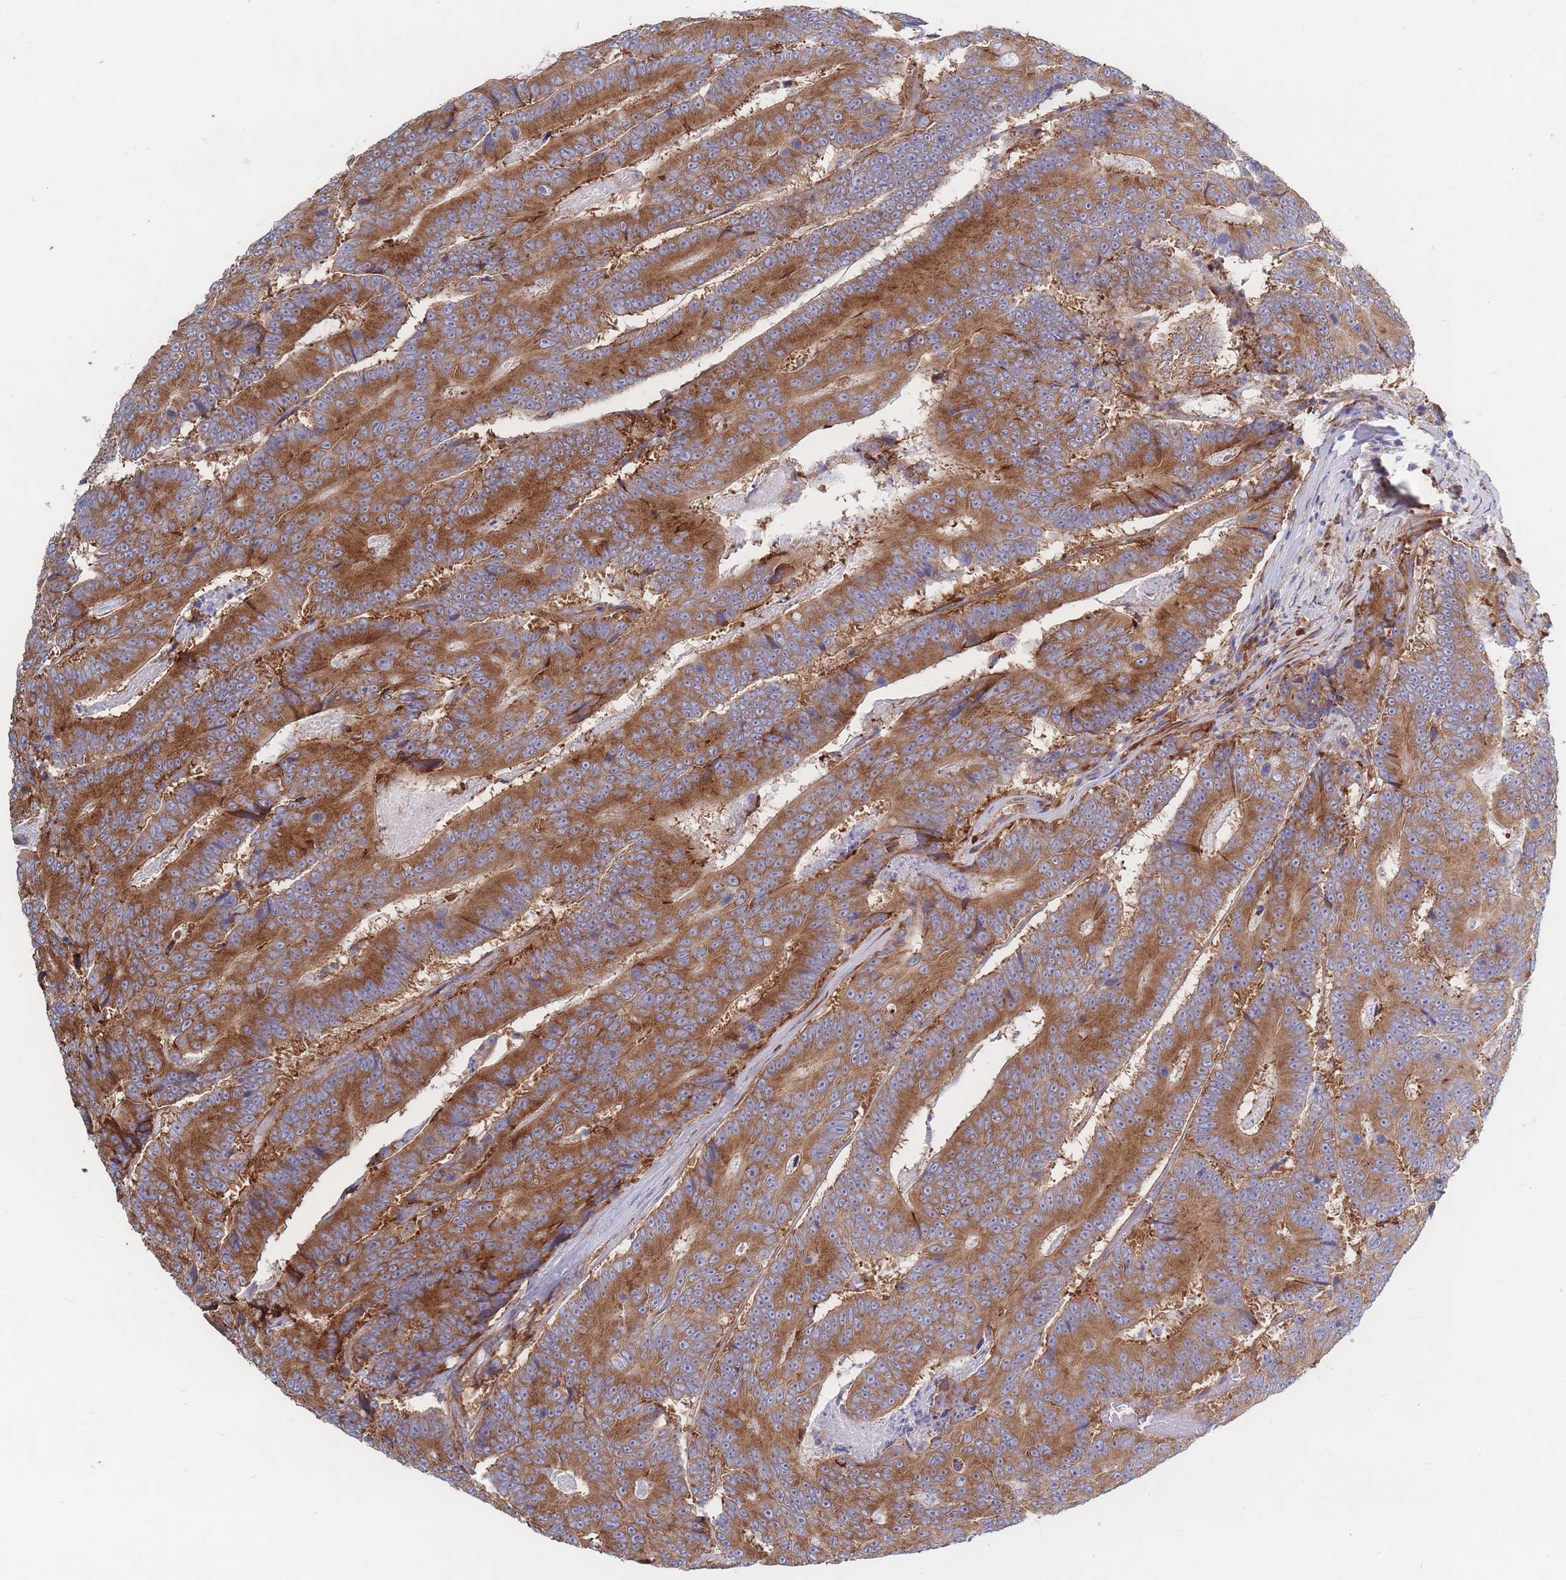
{"staining": {"intensity": "strong", "quantity": ">75%", "location": "cytoplasmic/membranous"}, "tissue": "colorectal cancer", "cell_type": "Tumor cells", "image_type": "cancer", "snomed": [{"axis": "morphology", "description": "Adenocarcinoma, NOS"}, {"axis": "topography", "description": "Colon"}], "caption": "Protein positivity by IHC demonstrates strong cytoplasmic/membranous positivity in approximately >75% of tumor cells in colorectal cancer.", "gene": "RPL8", "patient": {"sex": "male", "age": 83}}